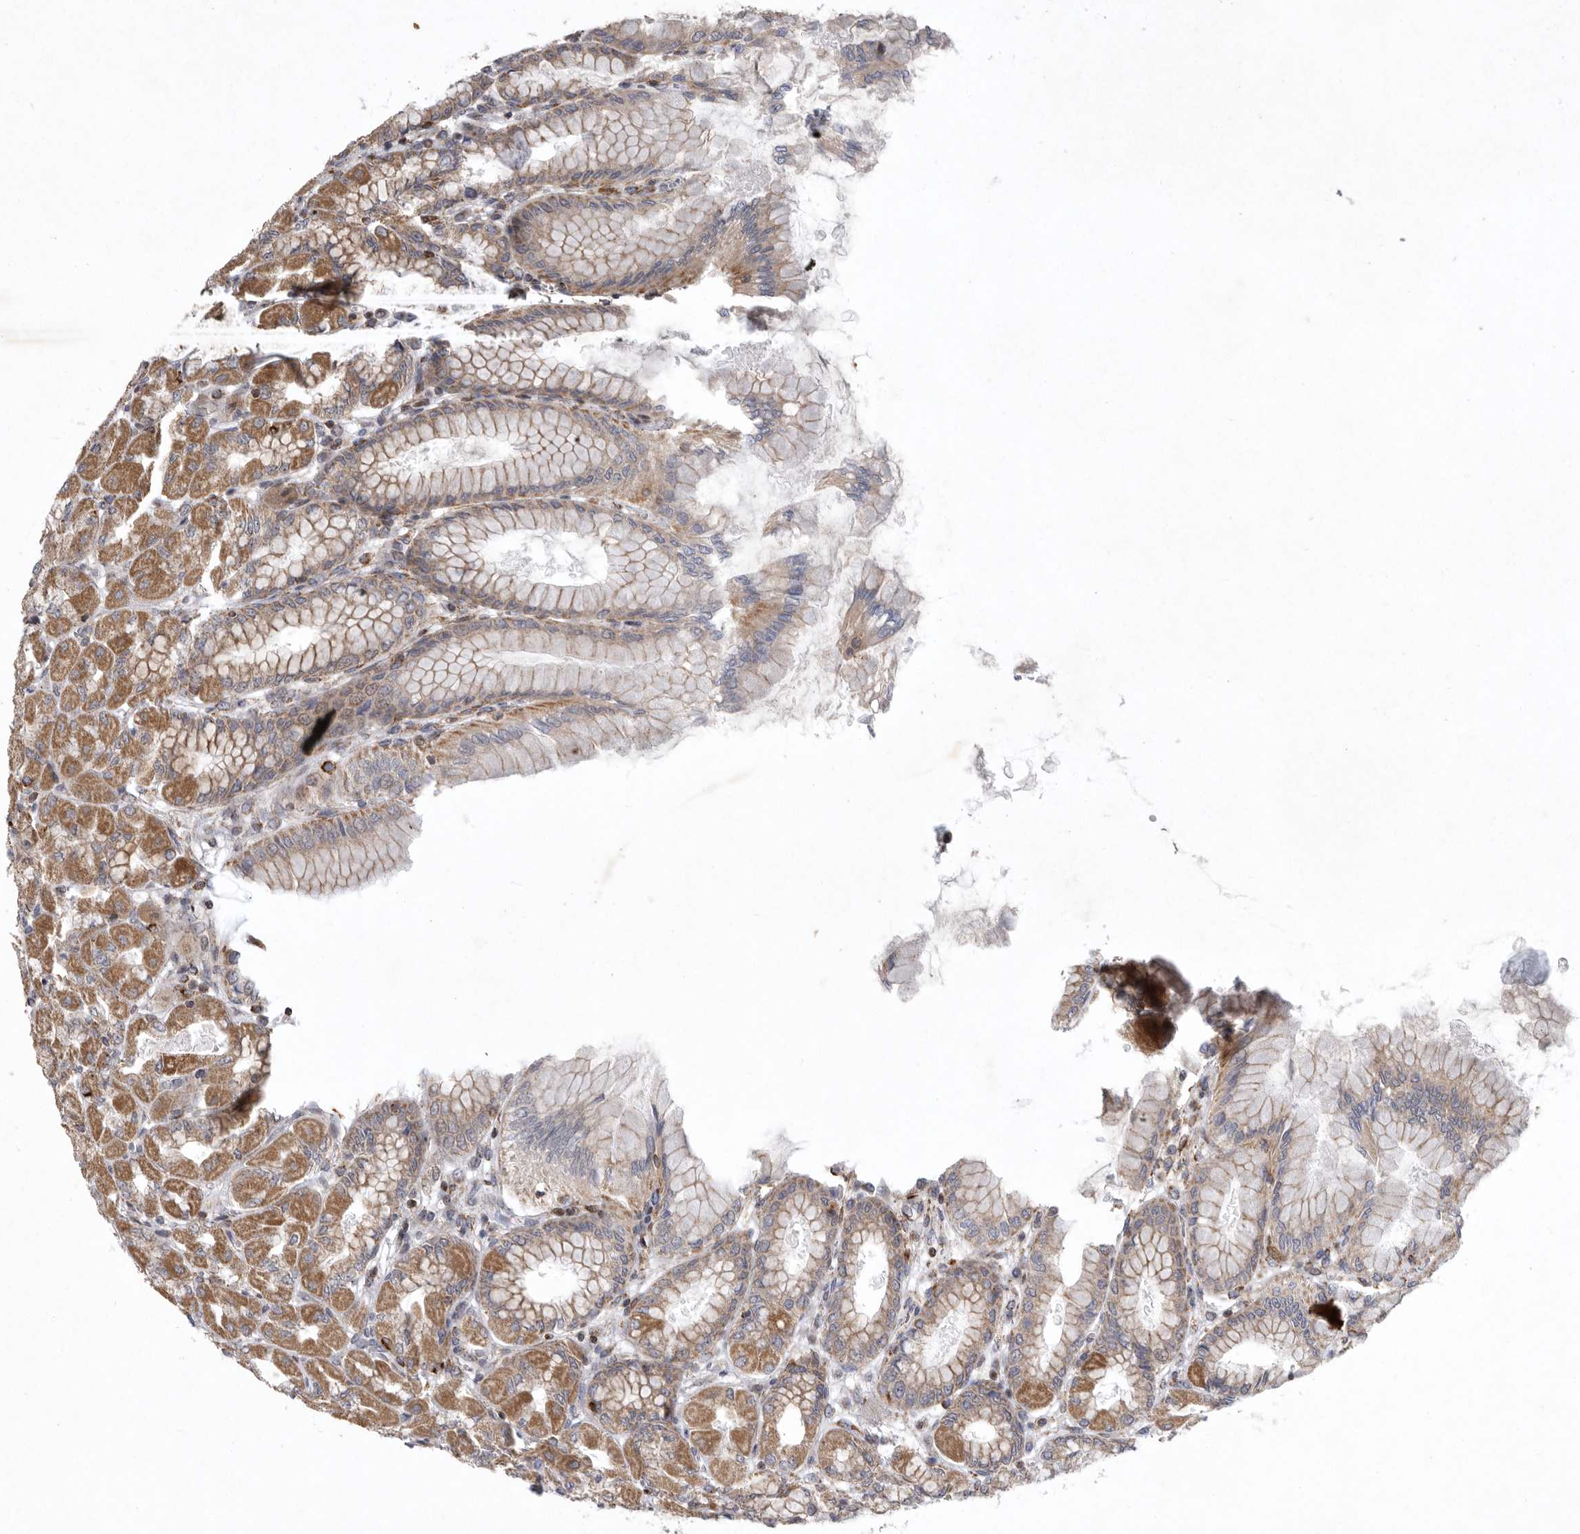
{"staining": {"intensity": "moderate", "quantity": ">75%", "location": "cytoplasmic/membranous"}, "tissue": "stomach", "cell_type": "Glandular cells", "image_type": "normal", "snomed": [{"axis": "morphology", "description": "Normal tissue, NOS"}, {"axis": "topography", "description": "Stomach, upper"}], "caption": "Stomach stained for a protein (brown) demonstrates moderate cytoplasmic/membranous positive staining in approximately >75% of glandular cells.", "gene": "MPZL1", "patient": {"sex": "female", "age": 56}}